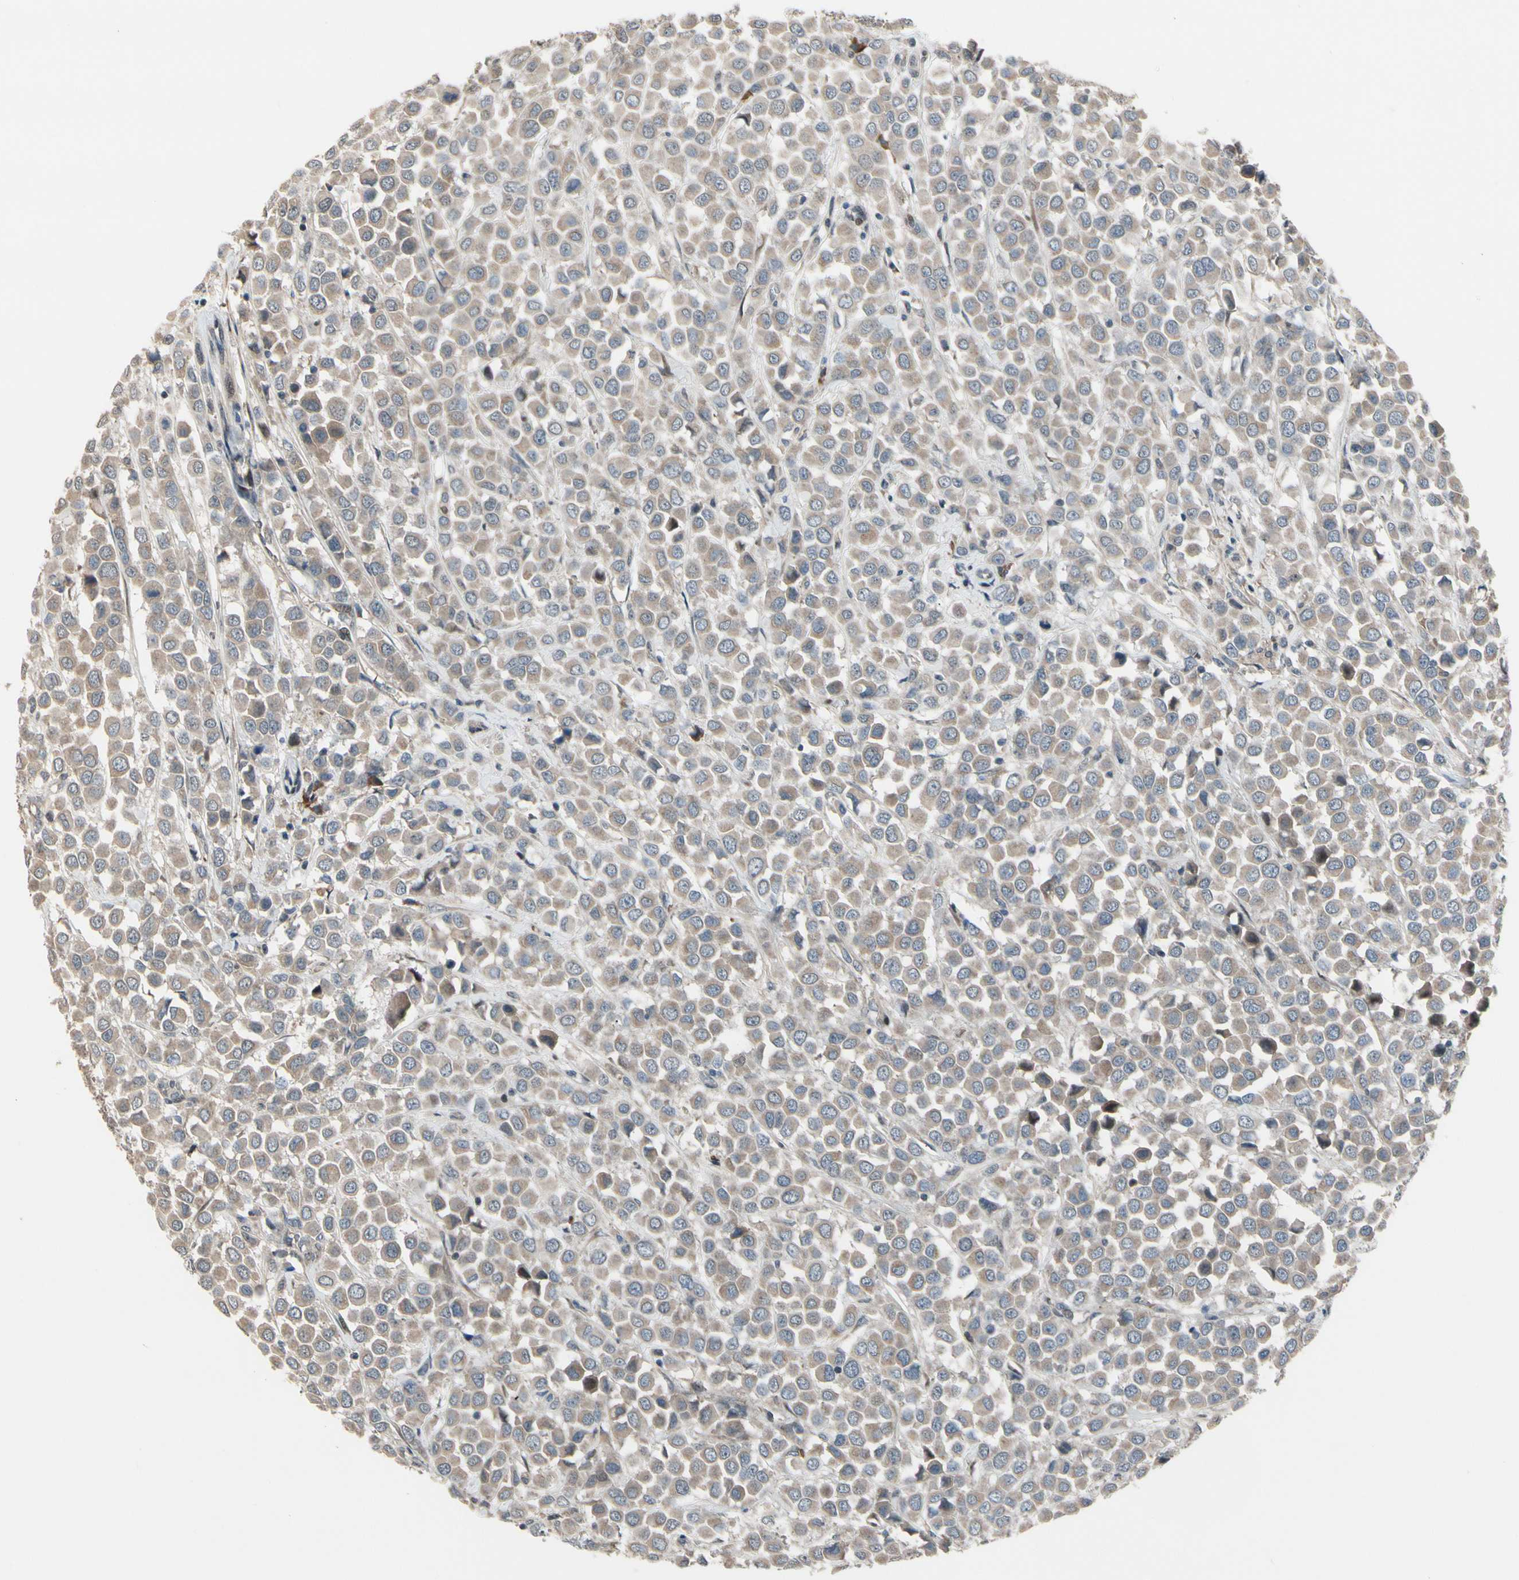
{"staining": {"intensity": "weak", "quantity": ">75%", "location": "cytoplasmic/membranous"}, "tissue": "breast cancer", "cell_type": "Tumor cells", "image_type": "cancer", "snomed": [{"axis": "morphology", "description": "Duct carcinoma"}, {"axis": "topography", "description": "Breast"}], "caption": "A brown stain labels weak cytoplasmic/membranous positivity of a protein in breast intraductal carcinoma tumor cells.", "gene": "SNX29", "patient": {"sex": "female", "age": 61}}